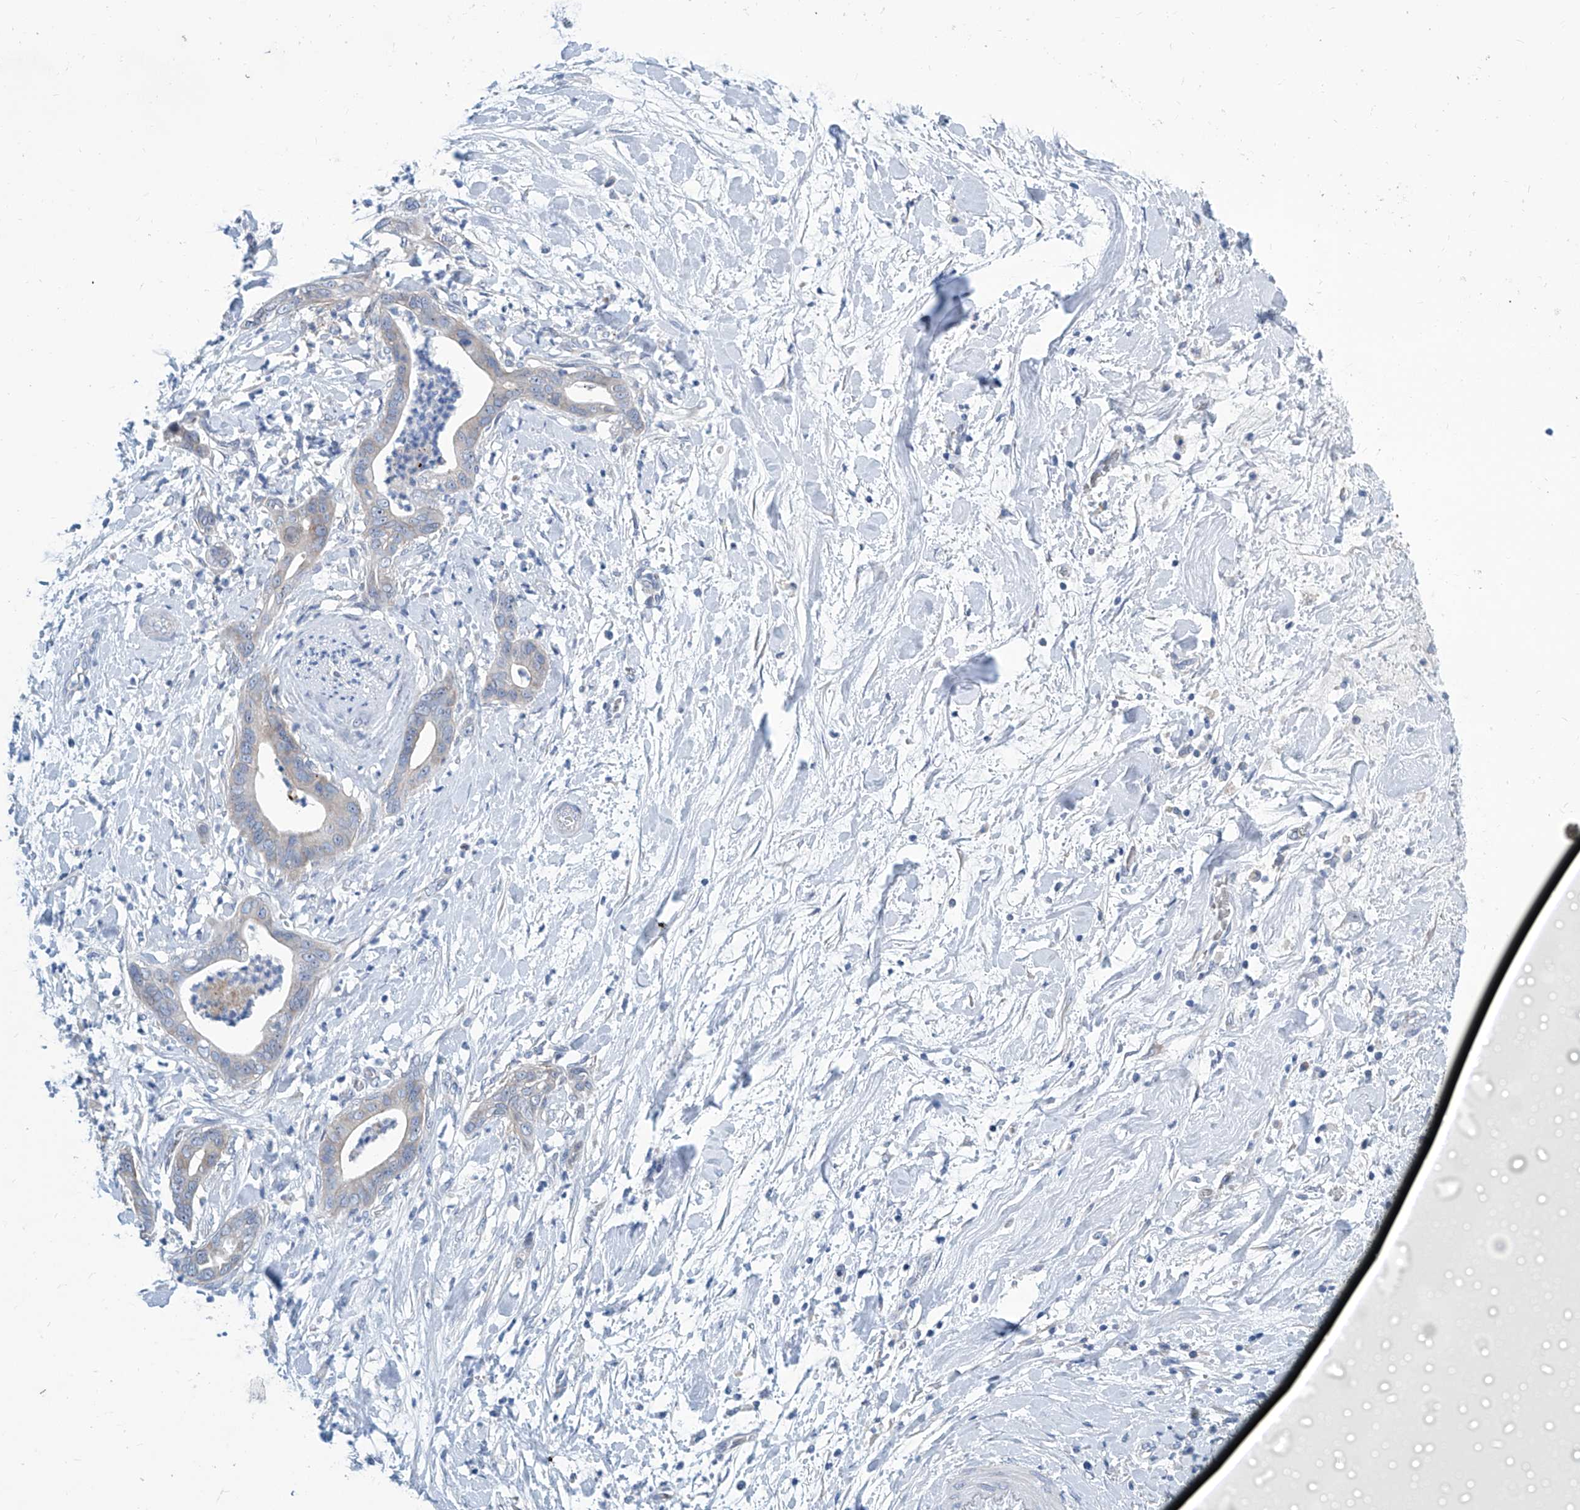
{"staining": {"intensity": "negative", "quantity": "none", "location": "none"}, "tissue": "pancreatic cancer", "cell_type": "Tumor cells", "image_type": "cancer", "snomed": [{"axis": "morphology", "description": "Adenocarcinoma, NOS"}, {"axis": "topography", "description": "Pancreas"}], "caption": "The IHC photomicrograph has no significant positivity in tumor cells of pancreatic adenocarcinoma tissue.", "gene": "ZNF519", "patient": {"sex": "female", "age": 78}}